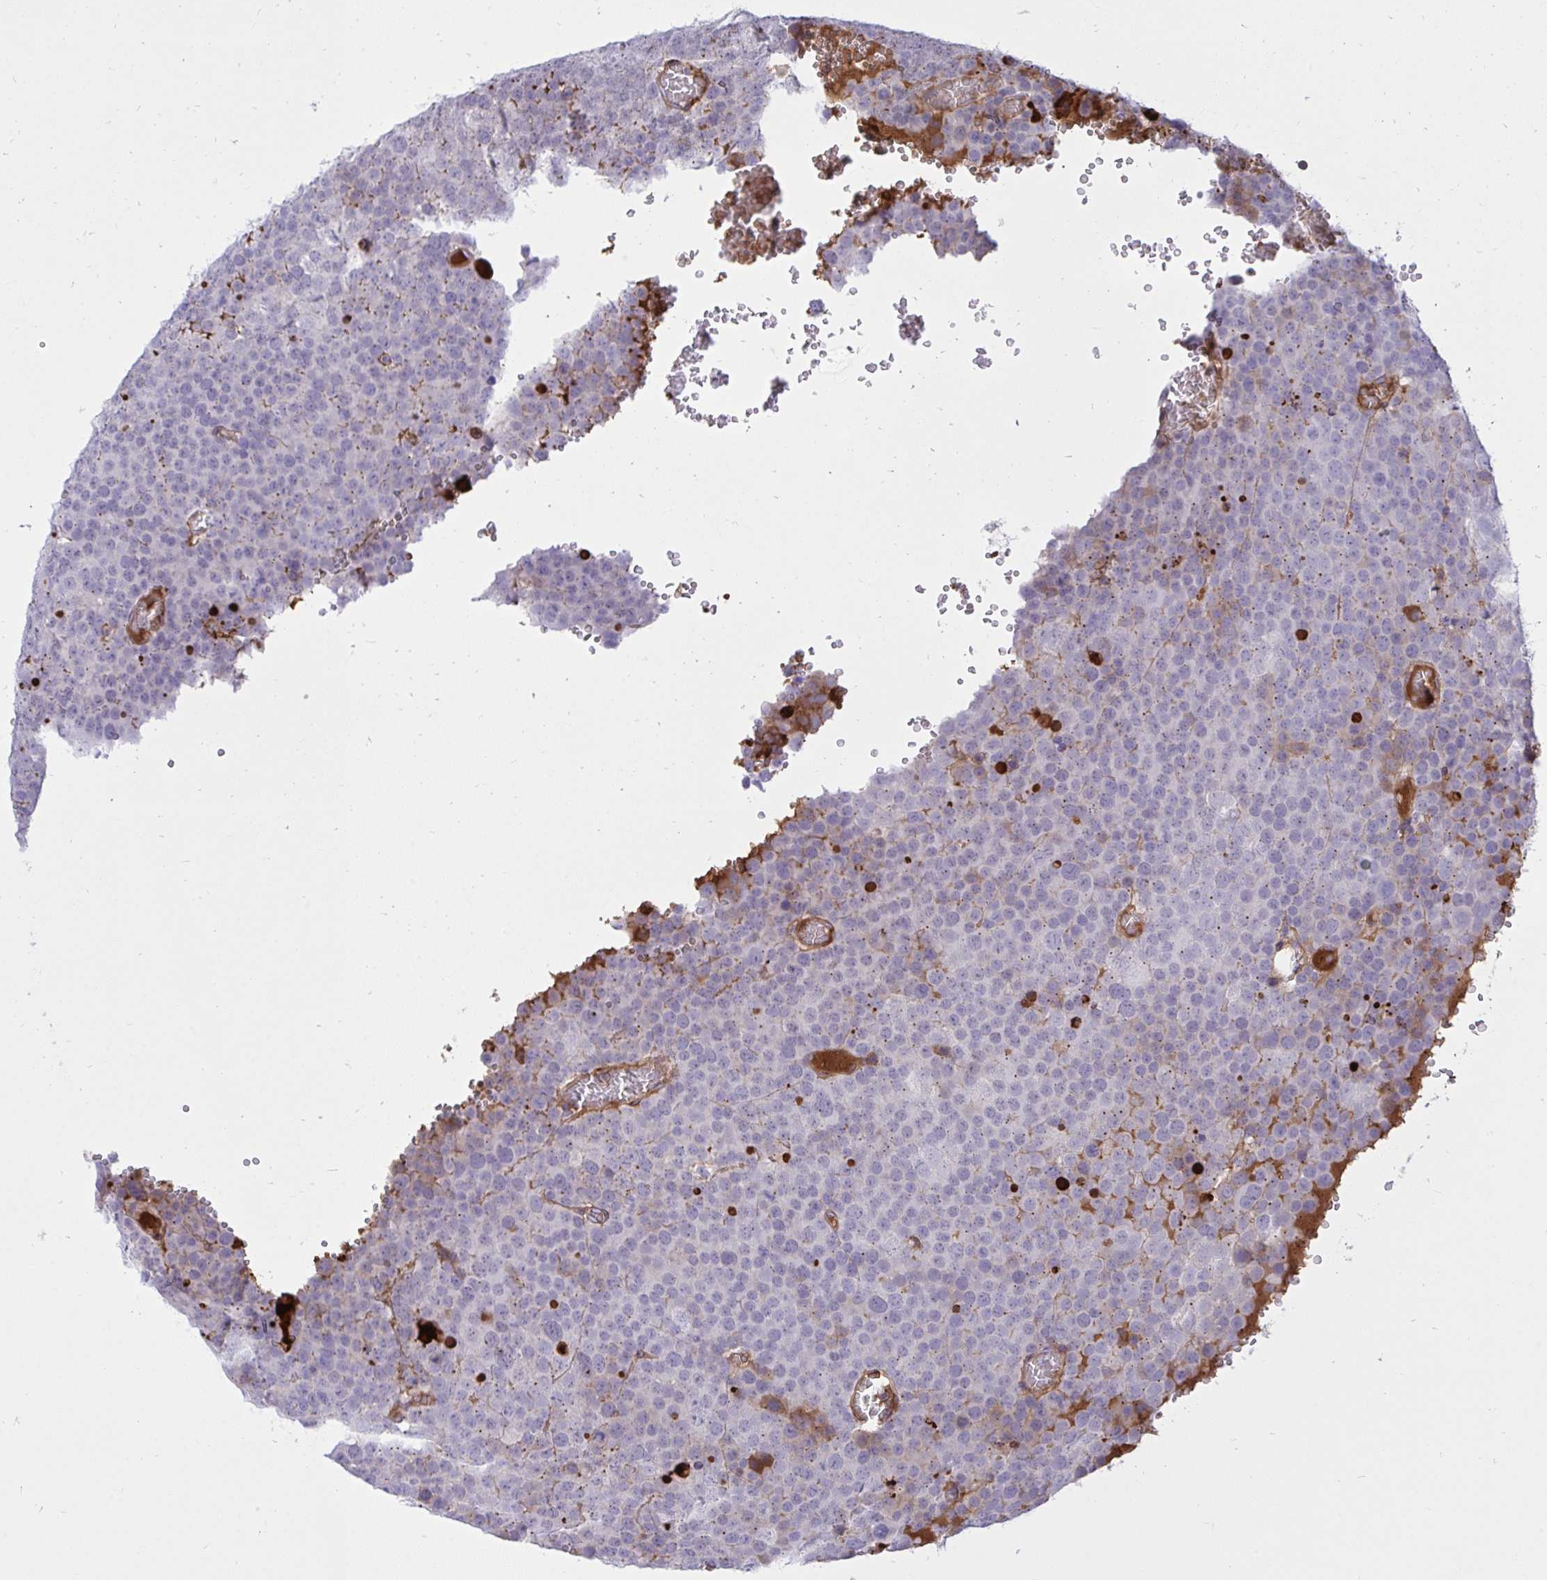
{"staining": {"intensity": "negative", "quantity": "none", "location": "none"}, "tissue": "testis cancer", "cell_type": "Tumor cells", "image_type": "cancer", "snomed": [{"axis": "morphology", "description": "Seminoma, NOS"}, {"axis": "topography", "description": "Testis"}], "caption": "DAB immunohistochemical staining of human testis cancer (seminoma) demonstrates no significant expression in tumor cells.", "gene": "F2", "patient": {"sex": "male", "age": 71}}